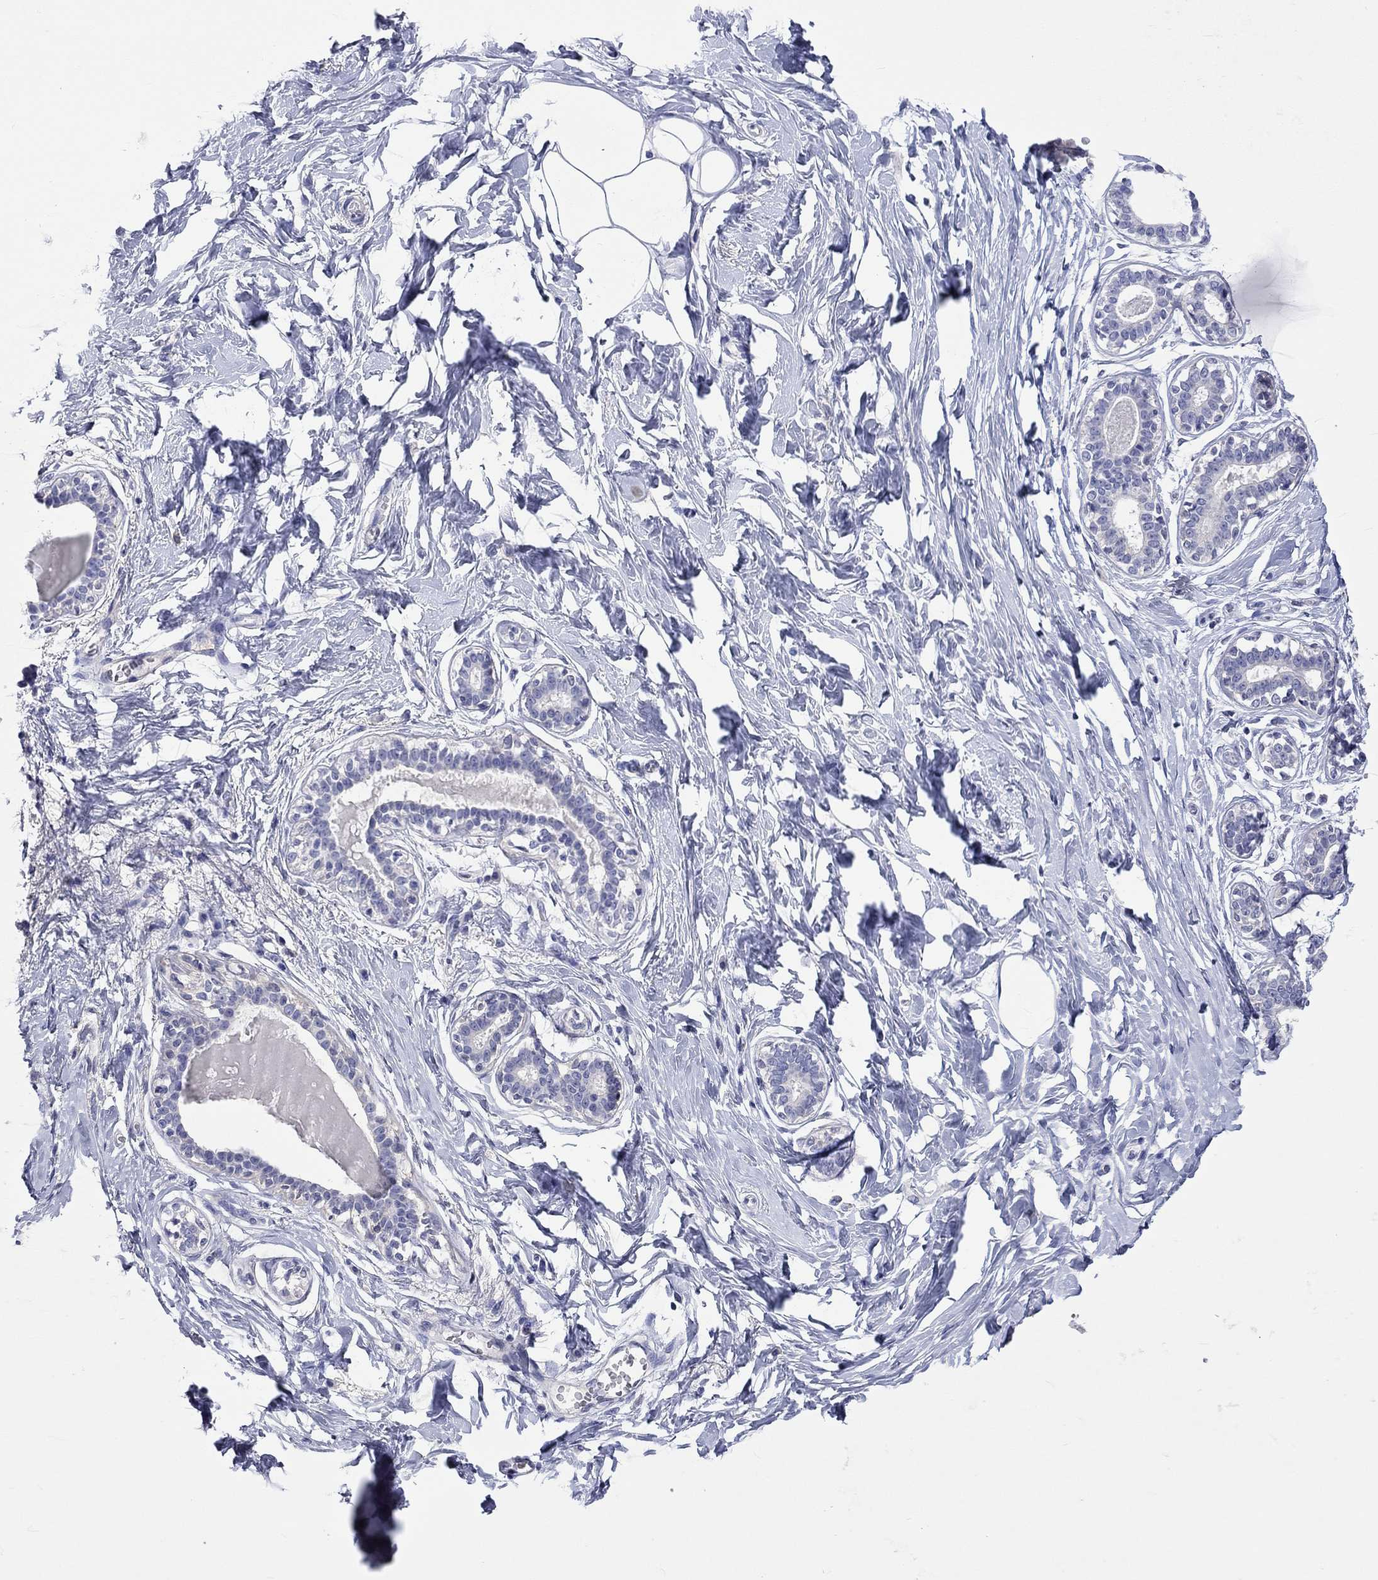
{"staining": {"intensity": "negative", "quantity": "none", "location": "none"}, "tissue": "breast", "cell_type": "Adipocytes", "image_type": "normal", "snomed": [{"axis": "morphology", "description": "Normal tissue, NOS"}, {"axis": "morphology", "description": "Lobular carcinoma, in situ"}, {"axis": "topography", "description": "Breast"}], "caption": "The photomicrograph displays no significant positivity in adipocytes of breast. (Brightfield microscopy of DAB immunohistochemistry (IHC) at high magnification).", "gene": "LRFN4", "patient": {"sex": "female", "age": 35}}